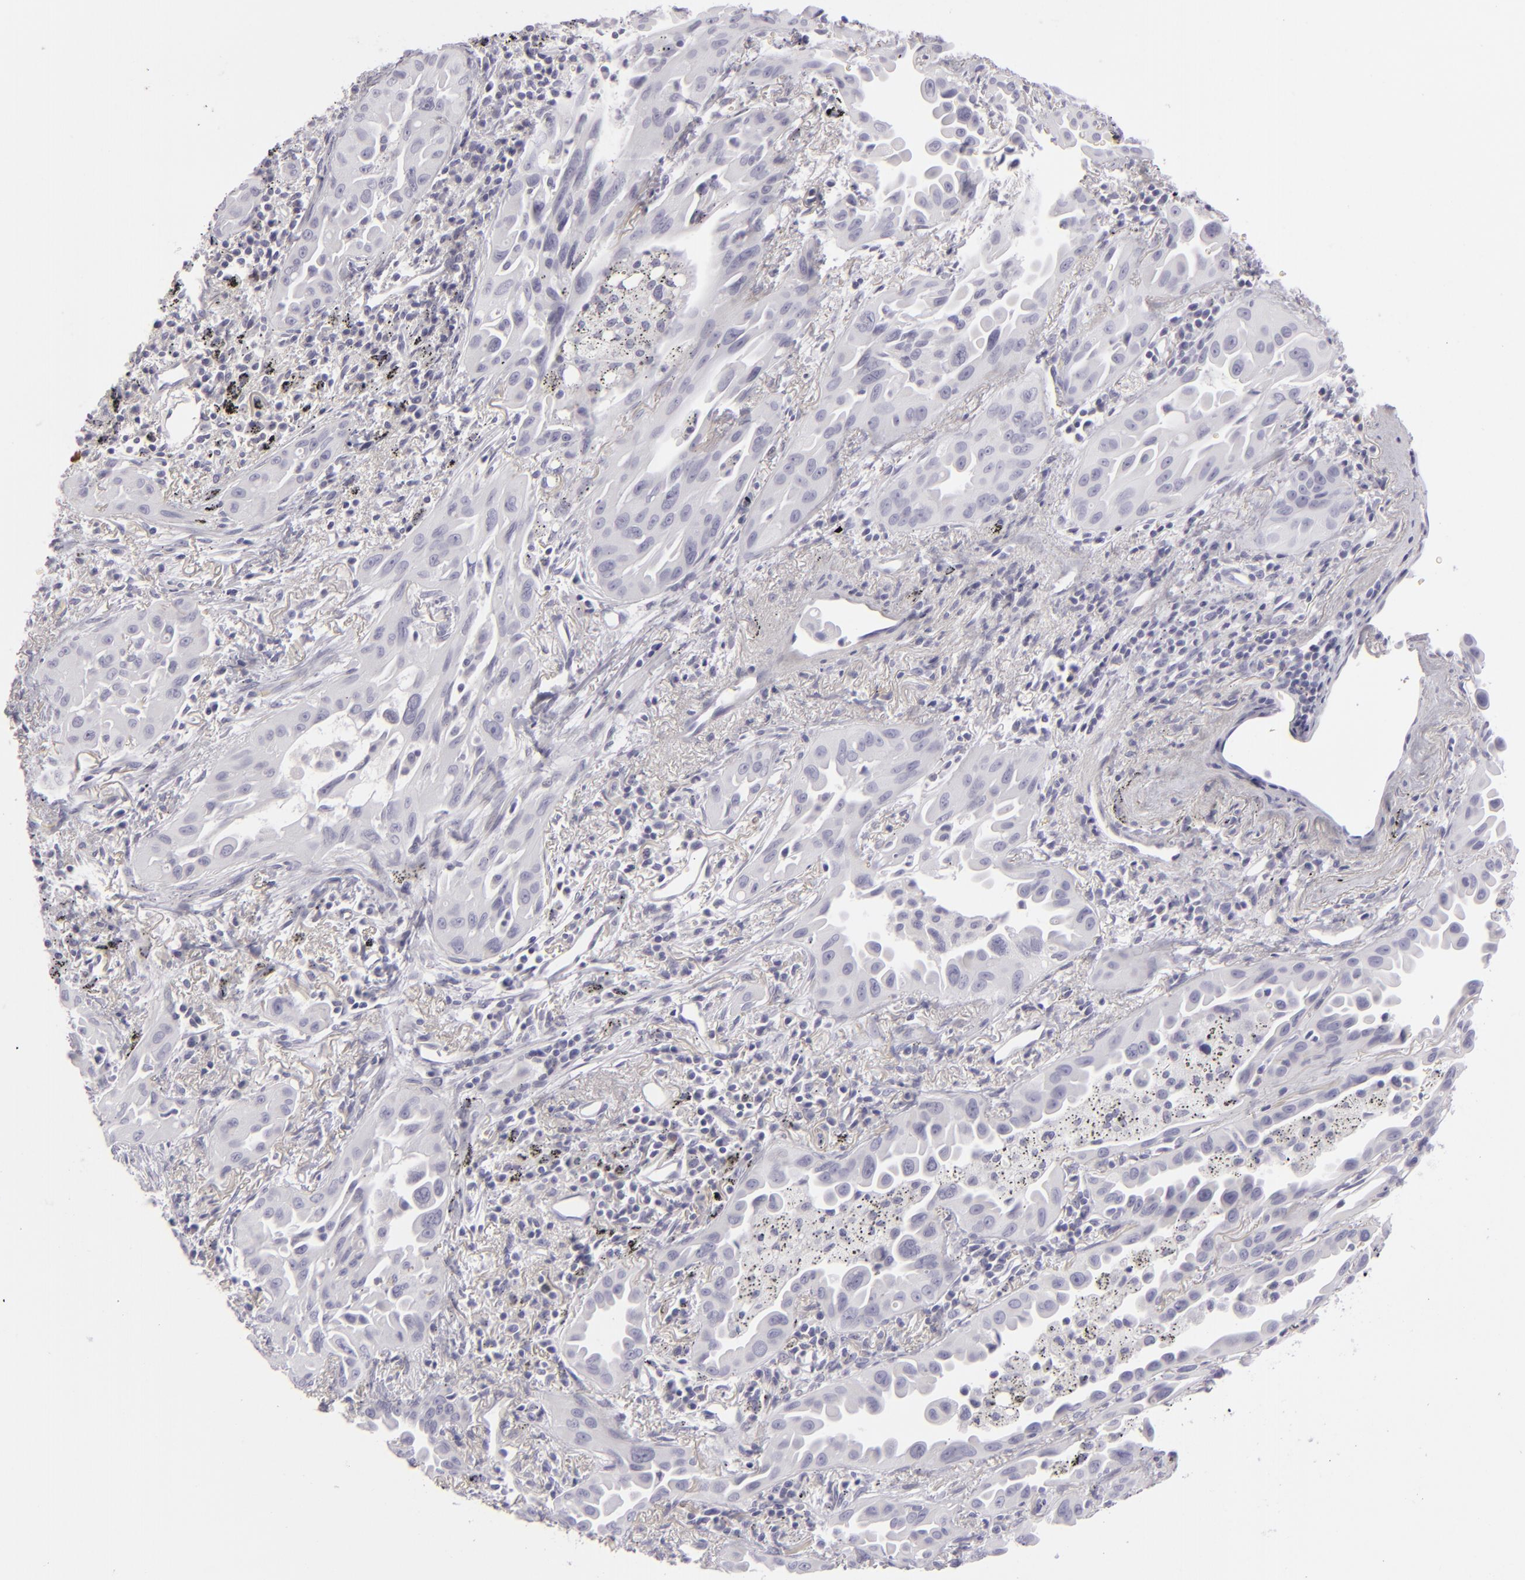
{"staining": {"intensity": "negative", "quantity": "none", "location": "none"}, "tissue": "lung cancer", "cell_type": "Tumor cells", "image_type": "cancer", "snomed": [{"axis": "morphology", "description": "Adenocarcinoma, NOS"}, {"axis": "topography", "description": "Lung"}], "caption": "DAB (3,3'-diaminobenzidine) immunohistochemical staining of lung cancer shows no significant positivity in tumor cells.", "gene": "CDX2", "patient": {"sex": "male", "age": 68}}